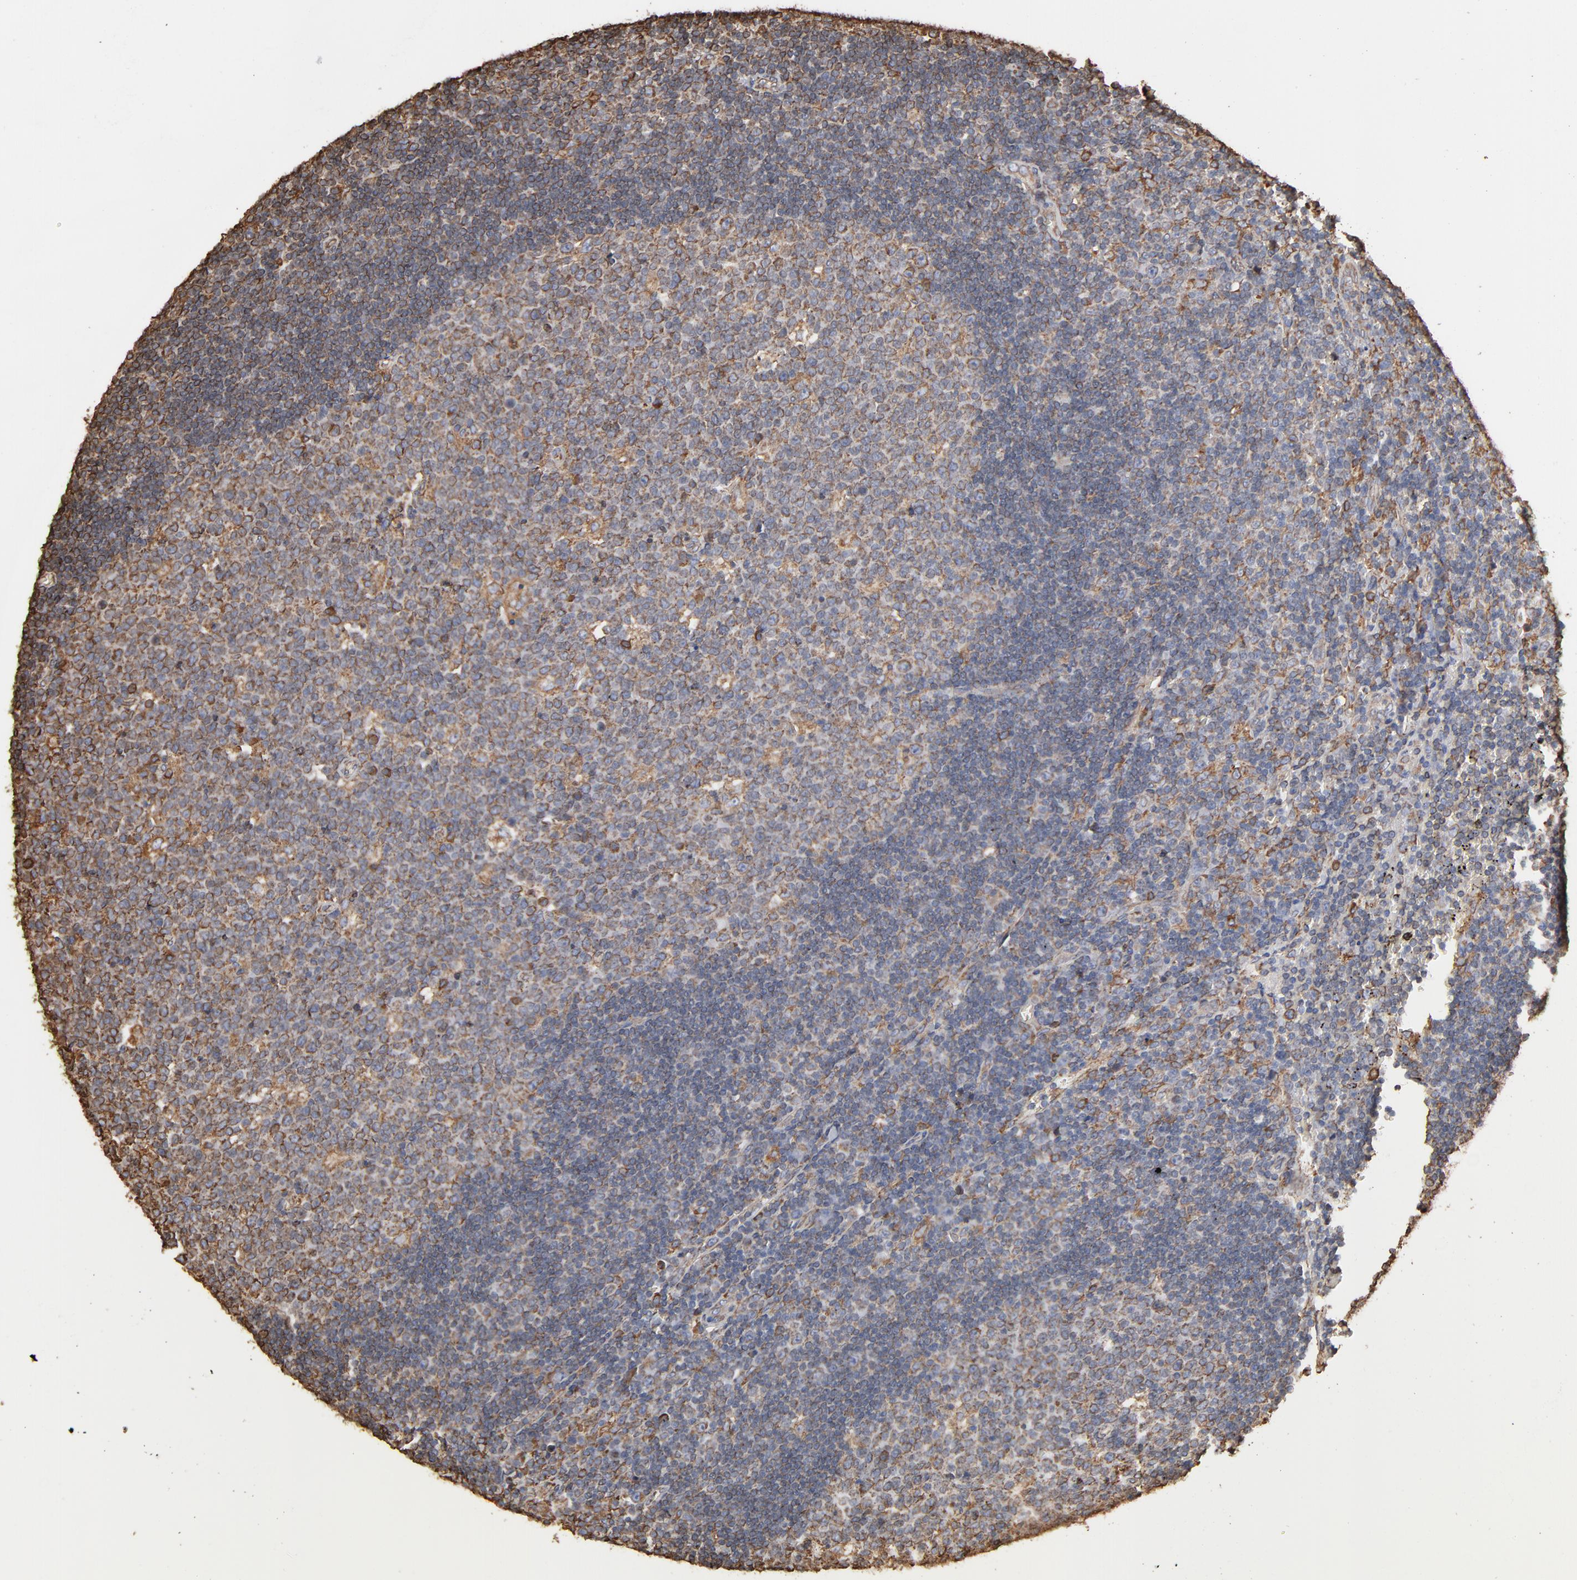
{"staining": {"intensity": "weak", "quantity": ">75%", "location": "cytoplasmic/membranous"}, "tissue": "lymph node", "cell_type": "Germinal center cells", "image_type": "normal", "snomed": [{"axis": "morphology", "description": "Normal tissue, NOS"}, {"axis": "topography", "description": "Lymph node"}, {"axis": "topography", "description": "Salivary gland"}], "caption": "Weak cytoplasmic/membranous positivity is present in approximately >75% of germinal center cells in normal lymph node. Nuclei are stained in blue.", "gene": "PDIA3", "patient": {"sex": "male", "age": 8}}